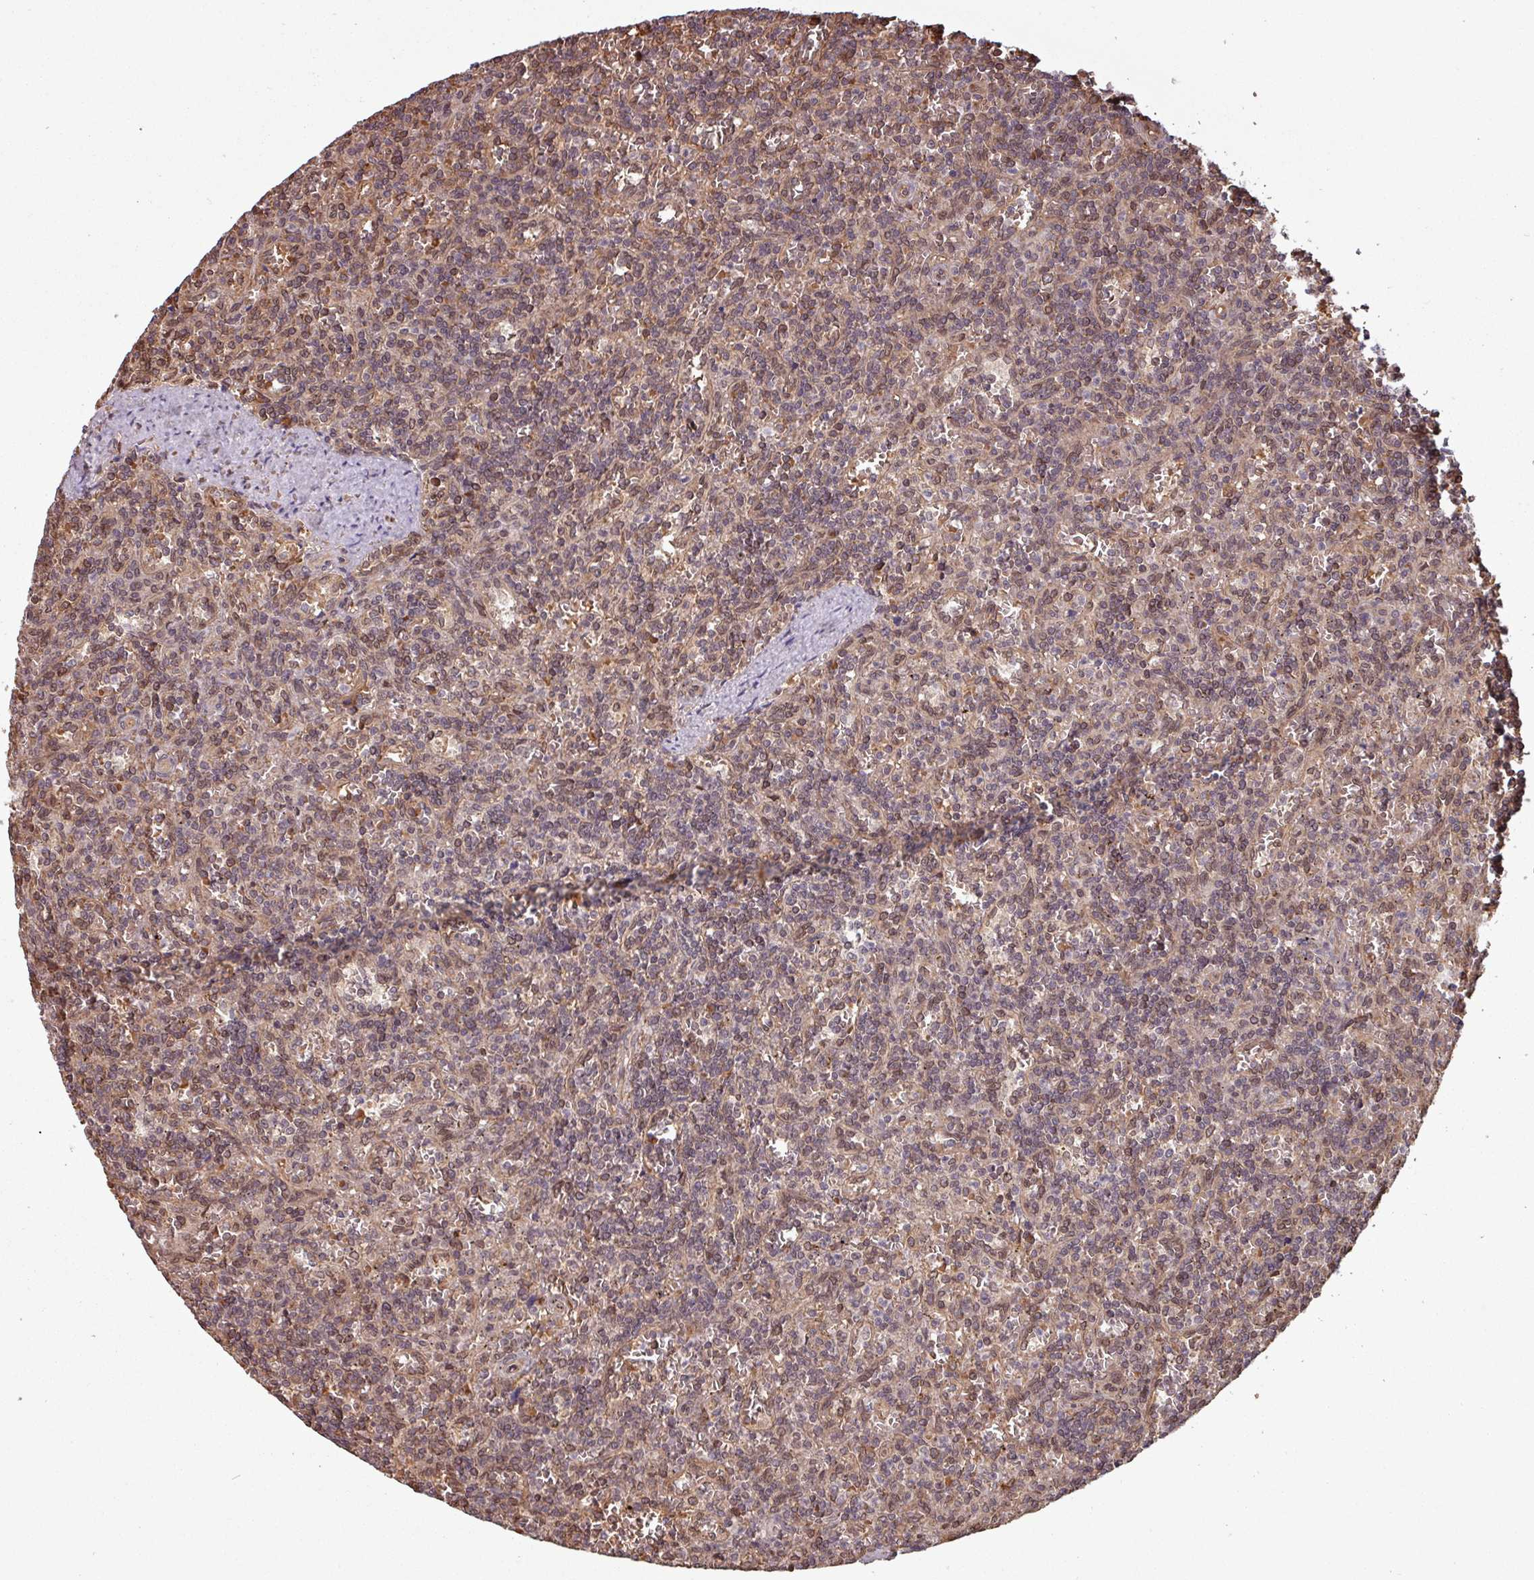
{"staining": {"intensity": "weak", "quantity": "25%-75%", "location": "nuclear"}, "tissue": "lymphoma", "cell_type": "Tumor cells", "image_type": "cancer", "snomed": [{"axis": "morphology", "description": "Malignant lymphoma, non-Hodgkin's type, Low grade"}, {"axis": "topography", "description": "Spleen"}], "caption": "Immunohistochemistry (DAB (3,3'-diaminobenzidine)) staining of human low-grade malignant lymphoma, non-Hodgkin's type displays weak nuclear protein staining in approximately 25%-75% of tumor cells.", "gene": "RBM4B", "patient": {"sex": "male", "age": 73}}